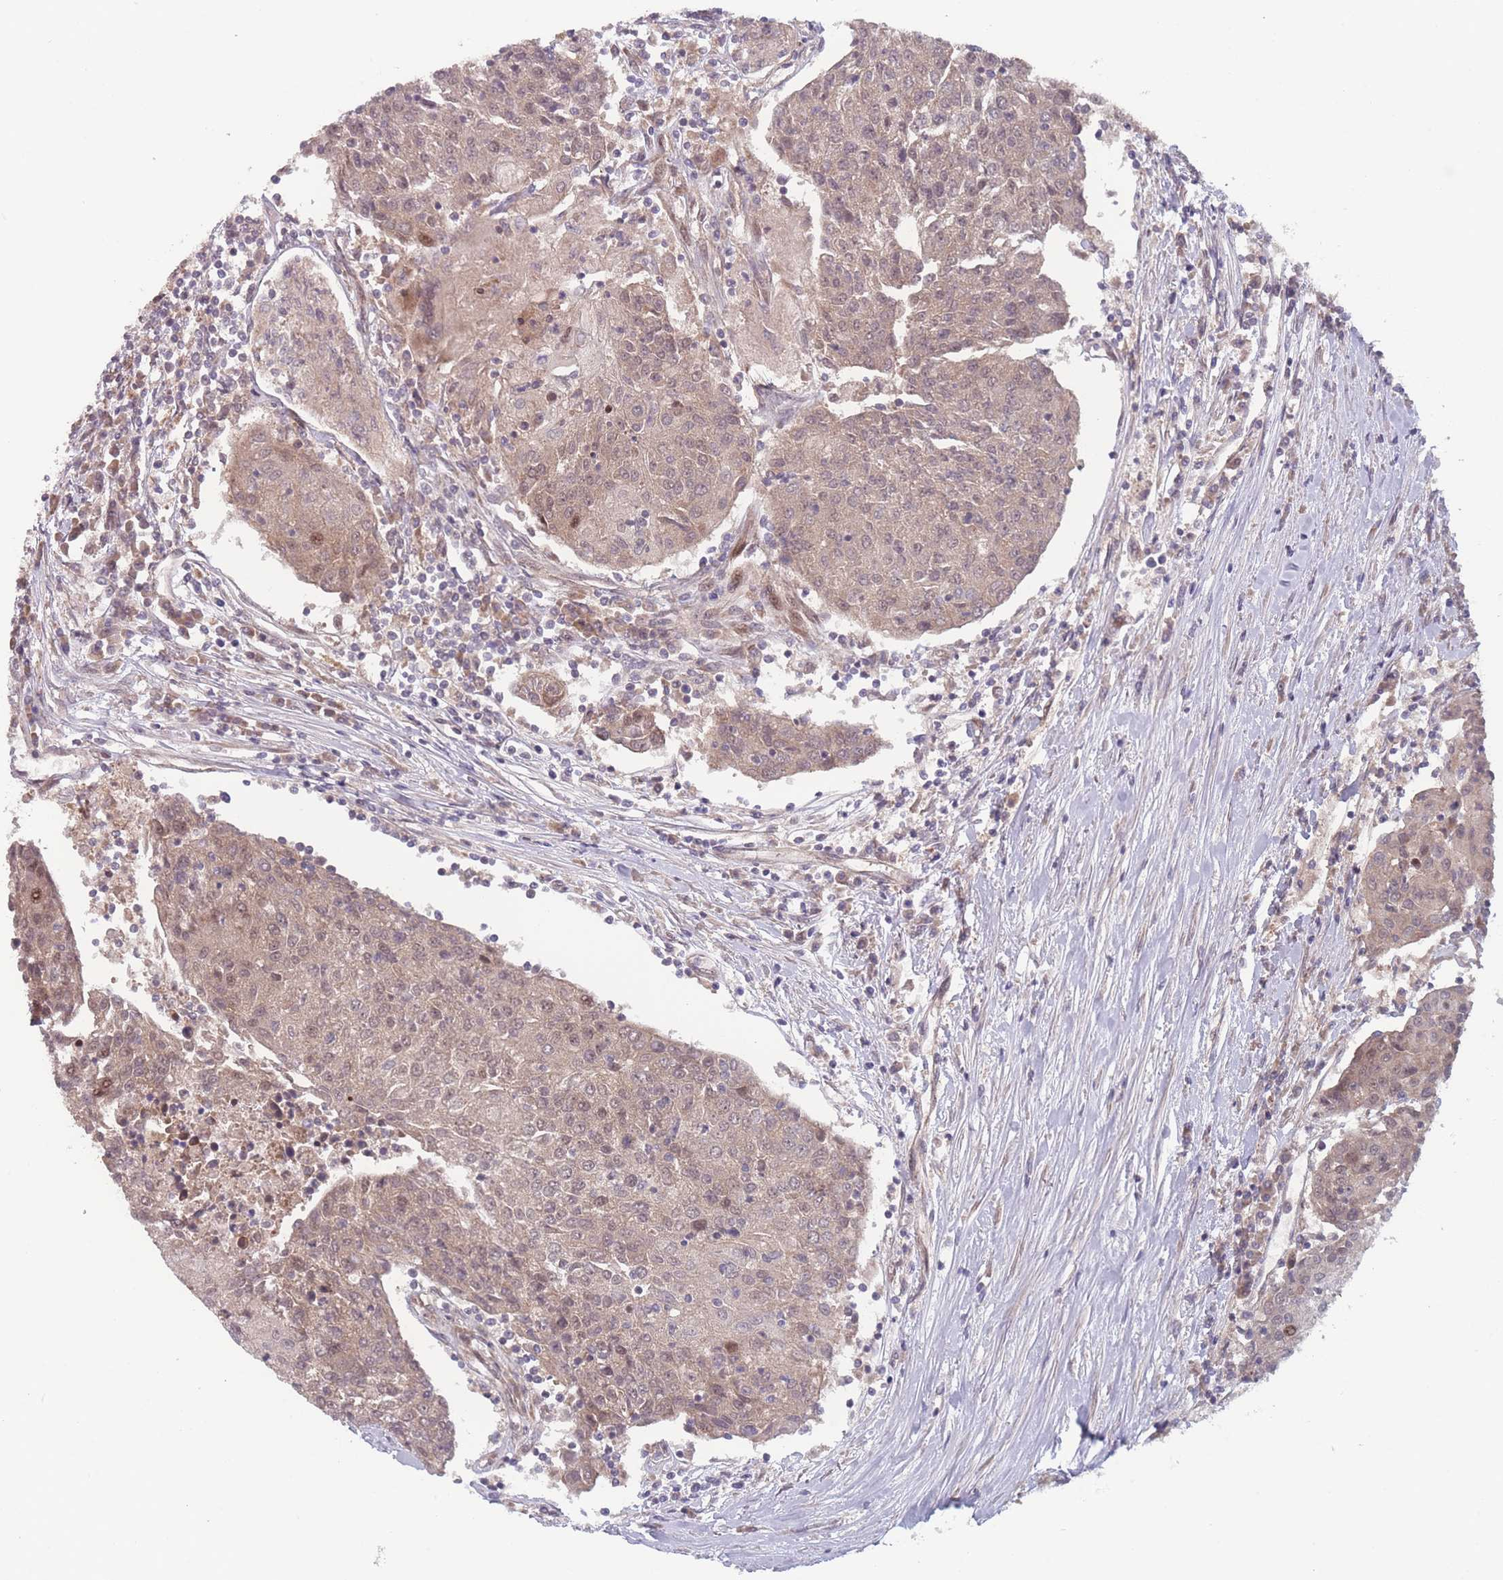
{"staining": {"intensity": "weak", "quantity": "25%-75%", "location": "nuclear"}, "tissue": "urothelial cancer", "cell_type": "Tumor cells", "image_type": "cancer", "snomed": [{"axis": "morphology", "description": "Urothelial carcinoma, High grade"}, {"axis": "topography", "description": "Urinary bladder"}], "caption": "Urothelial cancer stained with DAB (3,3'-diaminobenzidine) immunohistochemistry (IHC) demonstrates low levels of weak nuclear expression in about 25%-75% of tumor cells.", "gene": "RPS18", "patient": {"sex": "female", "age": 85}}